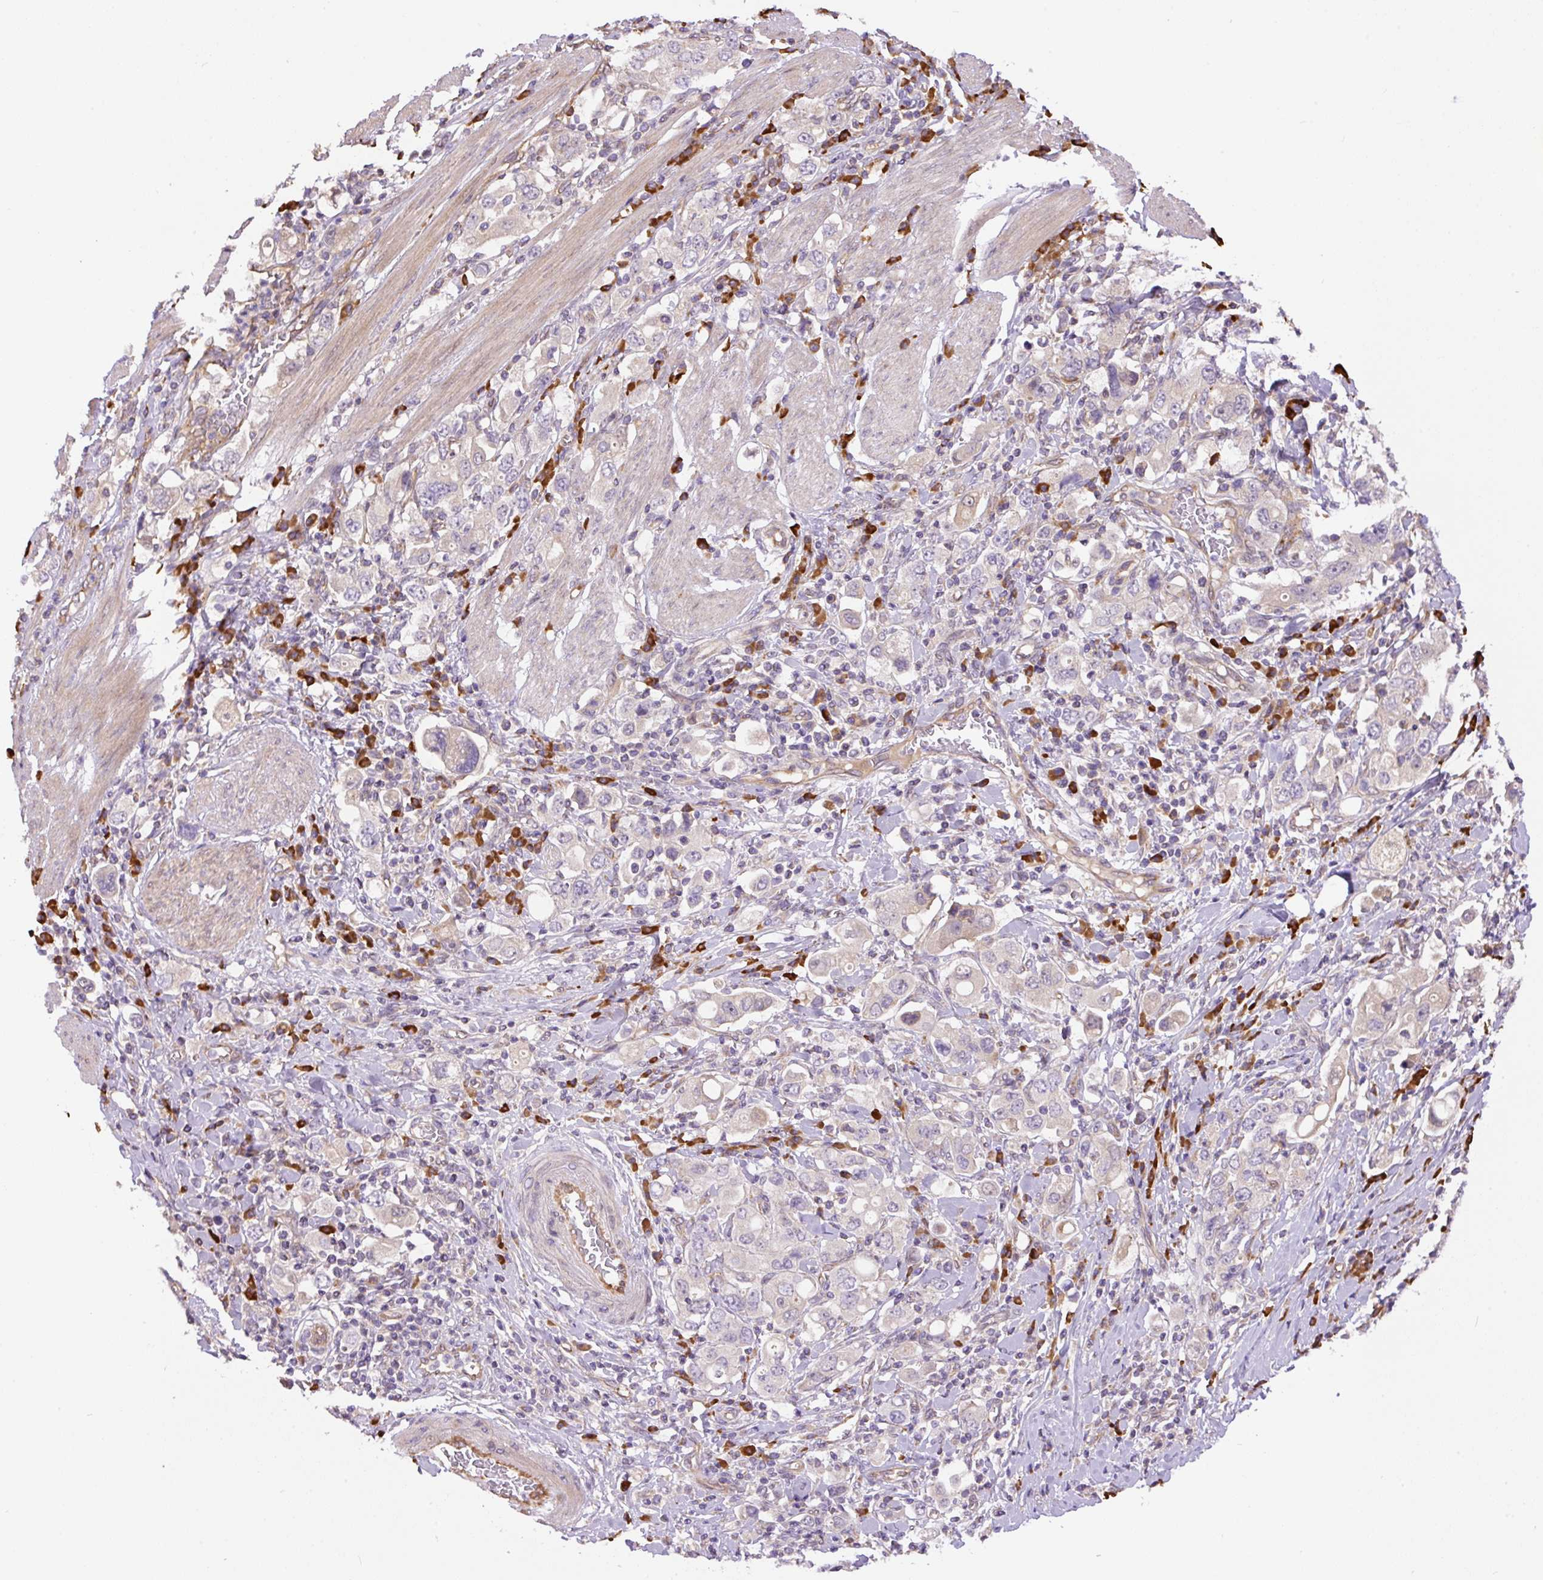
{"staining": {"intensity": "negative", "quantity": "none", "location": "none"}, "tissue": "stomach cancer", "cell_type": "Tumor cells", "image_type": "cancer", "snomed": [{"axis": "morphology", "description": "Adenocarcinoma, NOS"}, {"axis": "topography", "description": "Stomach, upper"}], "caption": "Protein analysis of stomach cancer displays no significant staining in tumor cells. (IHC, brightfield microscopy, high magnification).", "gene": "PPME1", "patient": {"sex": "male", "age": 62}}